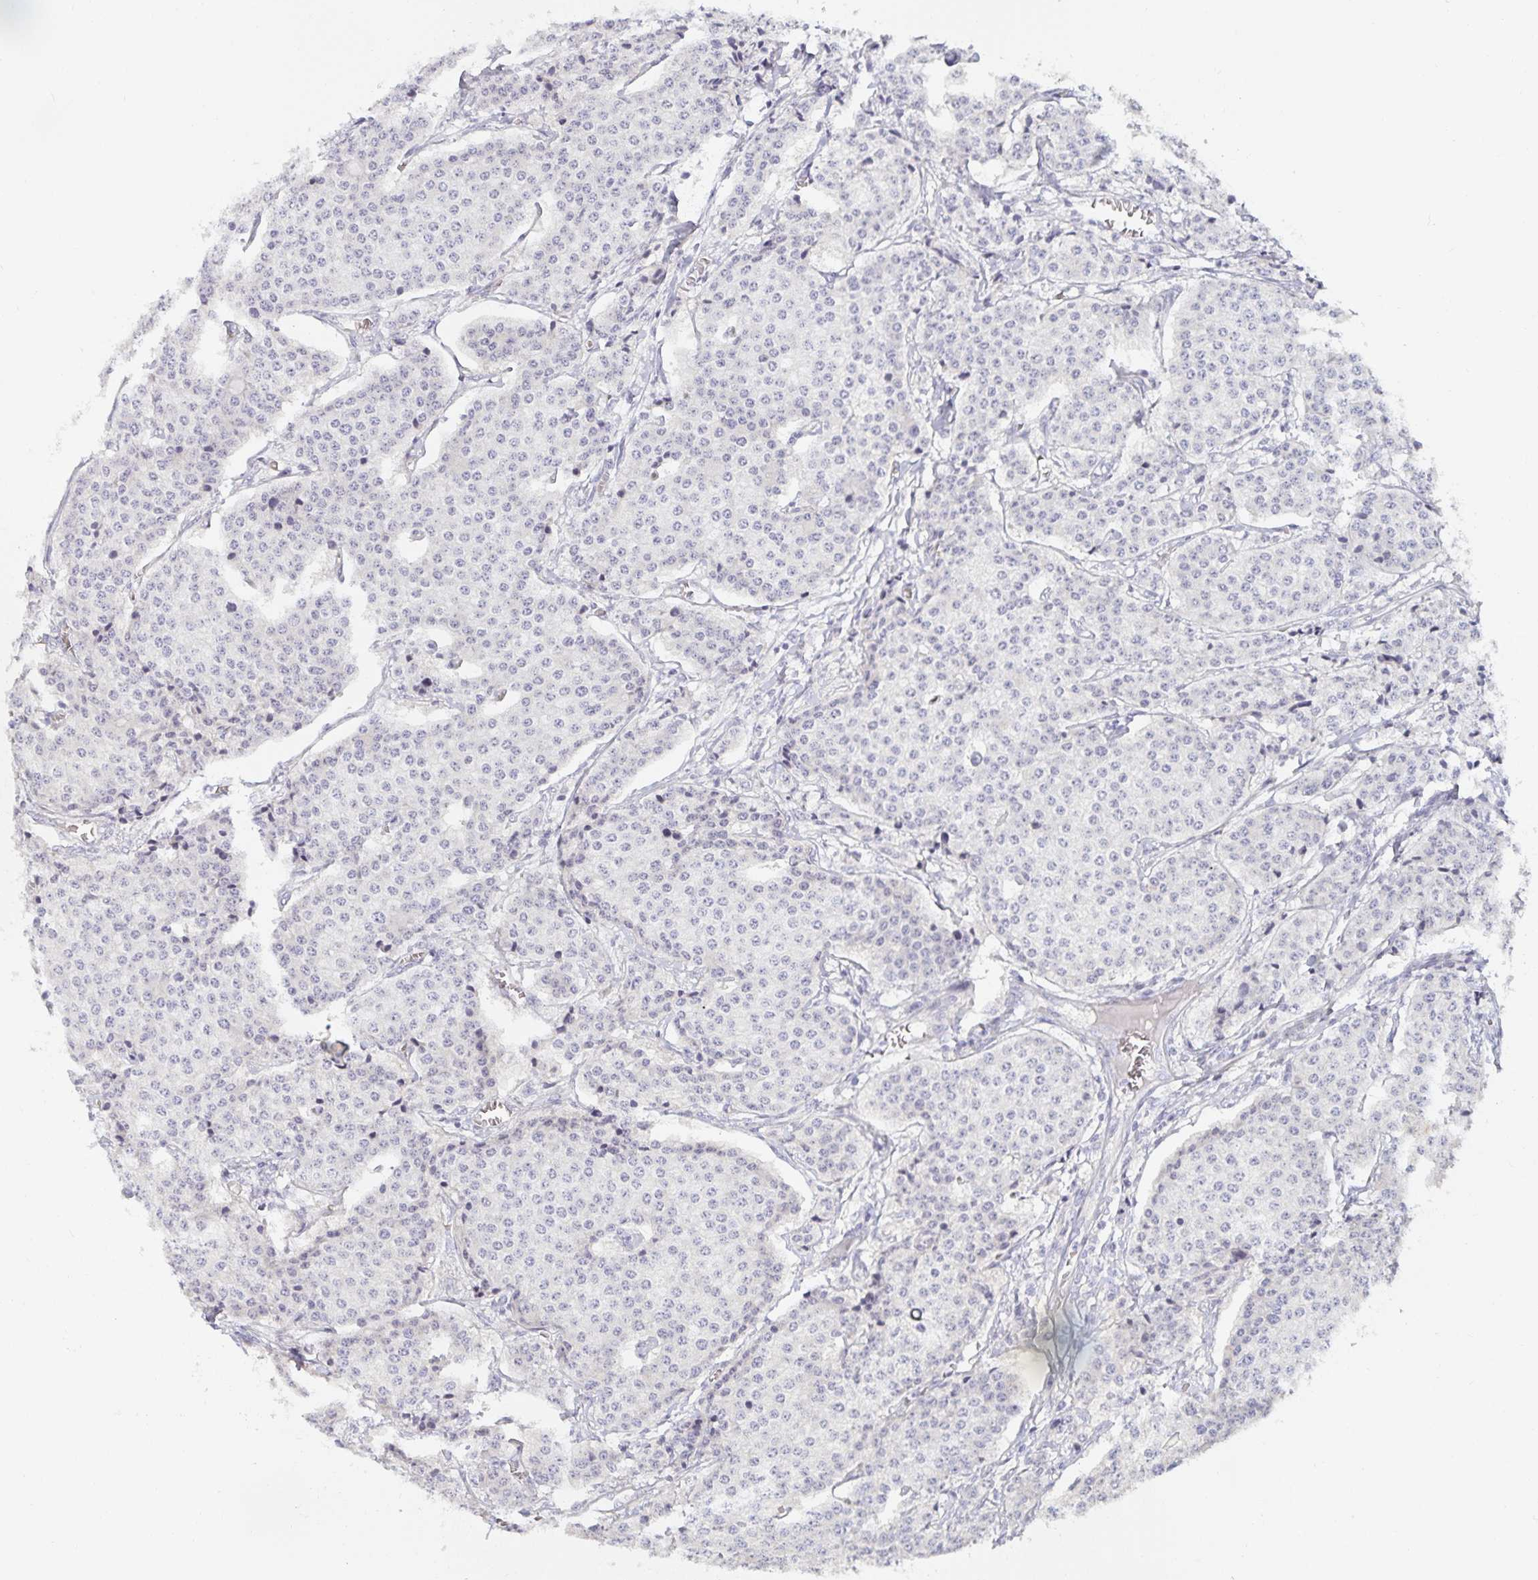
{"staining": {"intensity": "negative", "quantity": "none", "location": "none"}, "tissue": "carcinoid", "cell_type": "Tumor cells", "image_type": "cancer", "snomed": [{"axis": "morphology", "description": "Carcinoid, malignant, NOS"}, {"axis": "topography", "description": "Small intestine"}], "caption": "Carcinoid stained for a protein using IHC shows no positivity tumor cells.", "gene": "METTL22", "patient": {"sex": "female", "age": 64}}